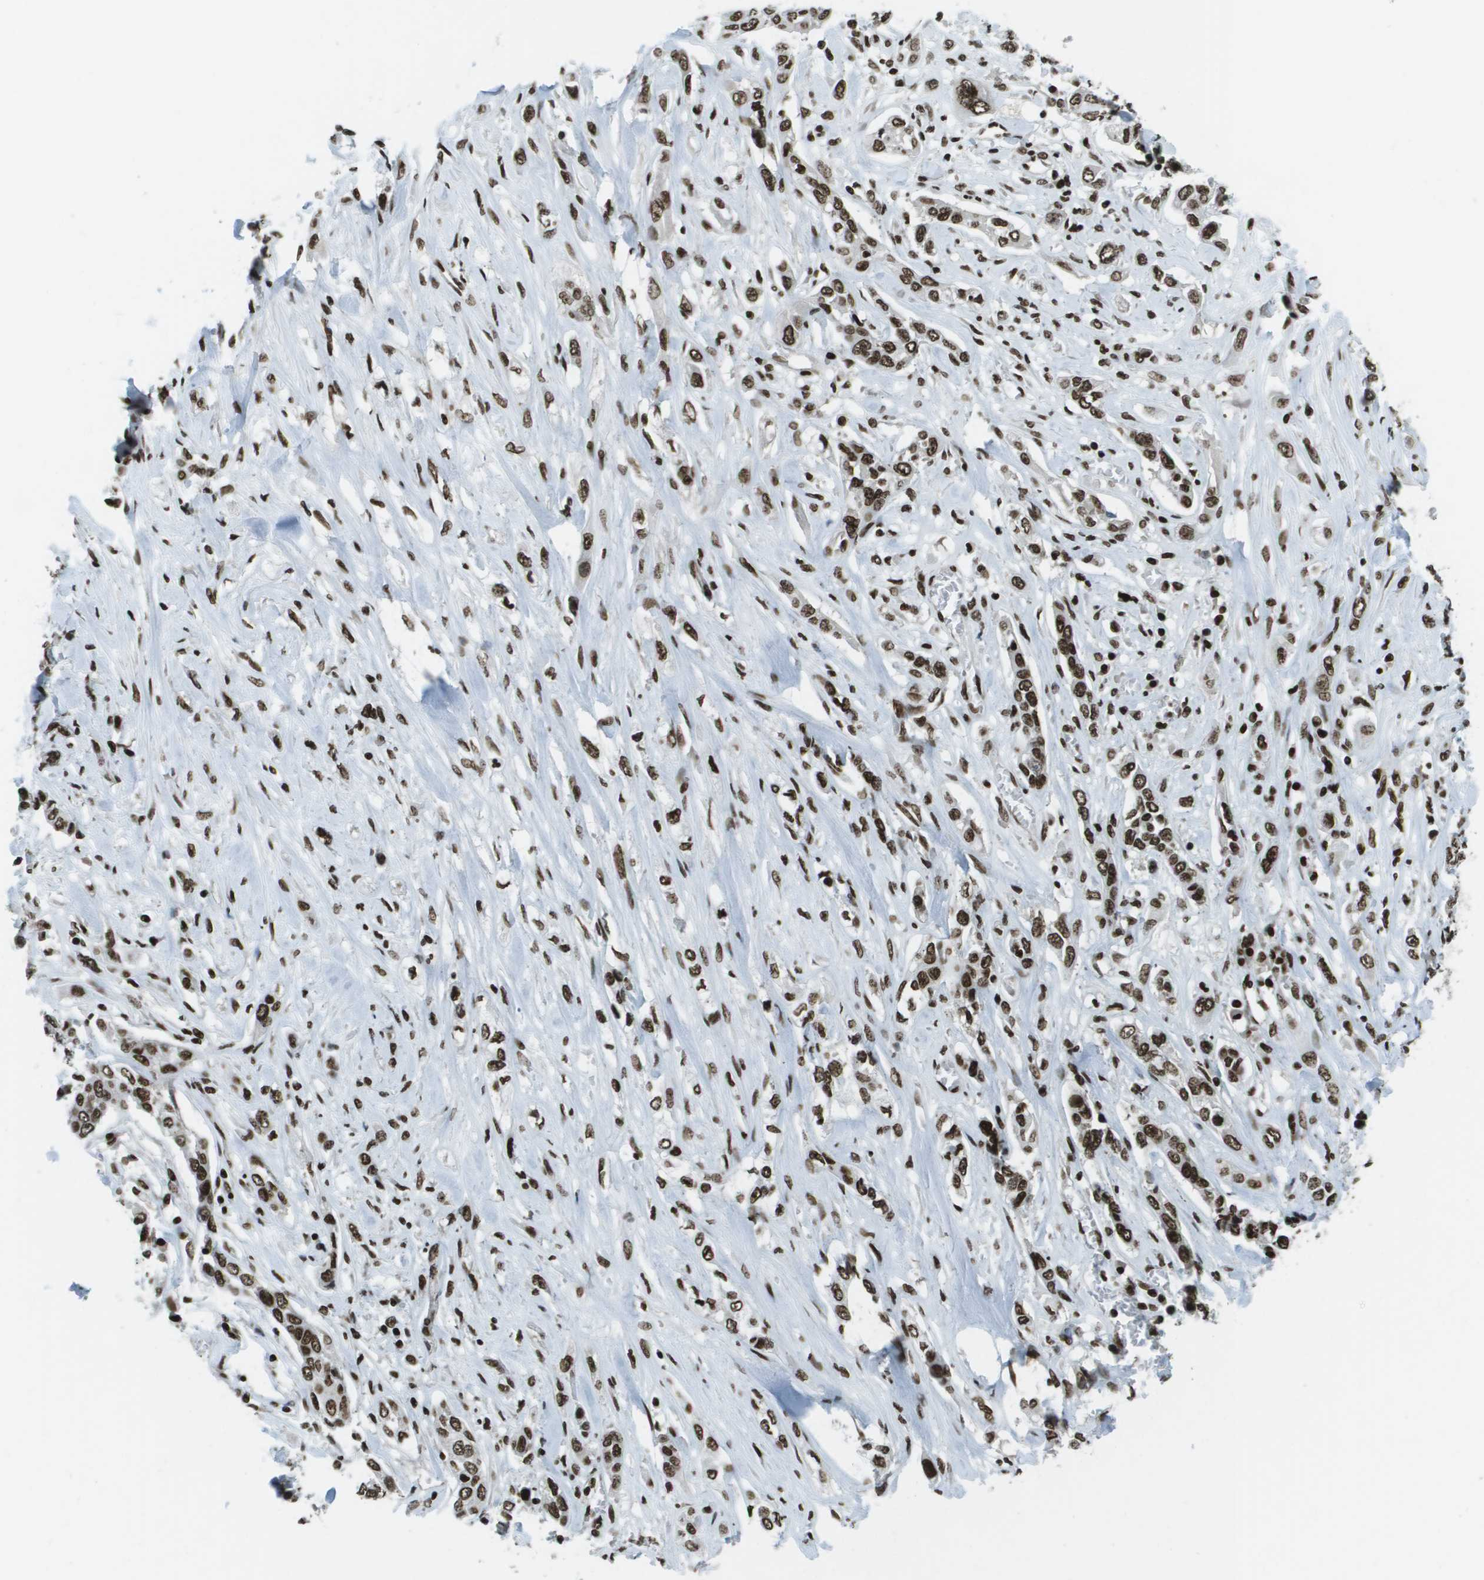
{"staining": {"intensity": "strong", "quantity": ">75%", "location": "nuclear"}, "tissue": "lung cancer", "cell_type": "Tumor cells", "image_type": "cancer", "snomed": [{"axis": "morphology", "description": "Squamous cell carcinoma, NOS"}, {"axis": "topography", "description": "Lung"}], "caption": "An immunohistochemistry photomicrograph of tumor tissue is shown. Protein staining in brown shows strong nuclear positivity in squamous cell carcinoma (lung) within tumor cells.", "gene": "GLYR1", "patient": {"sex": "male", "age": 71}}